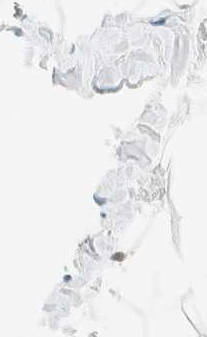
{"staining": {"intensity": "negative", "quantity": "none", "location": "none"}, "tissue": "adipose tissue", "cell_type": "Adipocytes", "image_type": "normal", "snomed": [{"axis": "morphology", "description": "Normal tissue, NOS"}, {"axis": "morphology", "description": "Fibrosis, NOS"}, {"axis": "topography", "description": "Breast"}, {"axis": "topography", "description": "Adipose tissue"}], "caption": "DAB immunohistochemical staining of normal adipose tissue exhibits no significant expression in adipocytes.", "gene": "GPA33", "patient": {"sex": "female", "age": 39}}